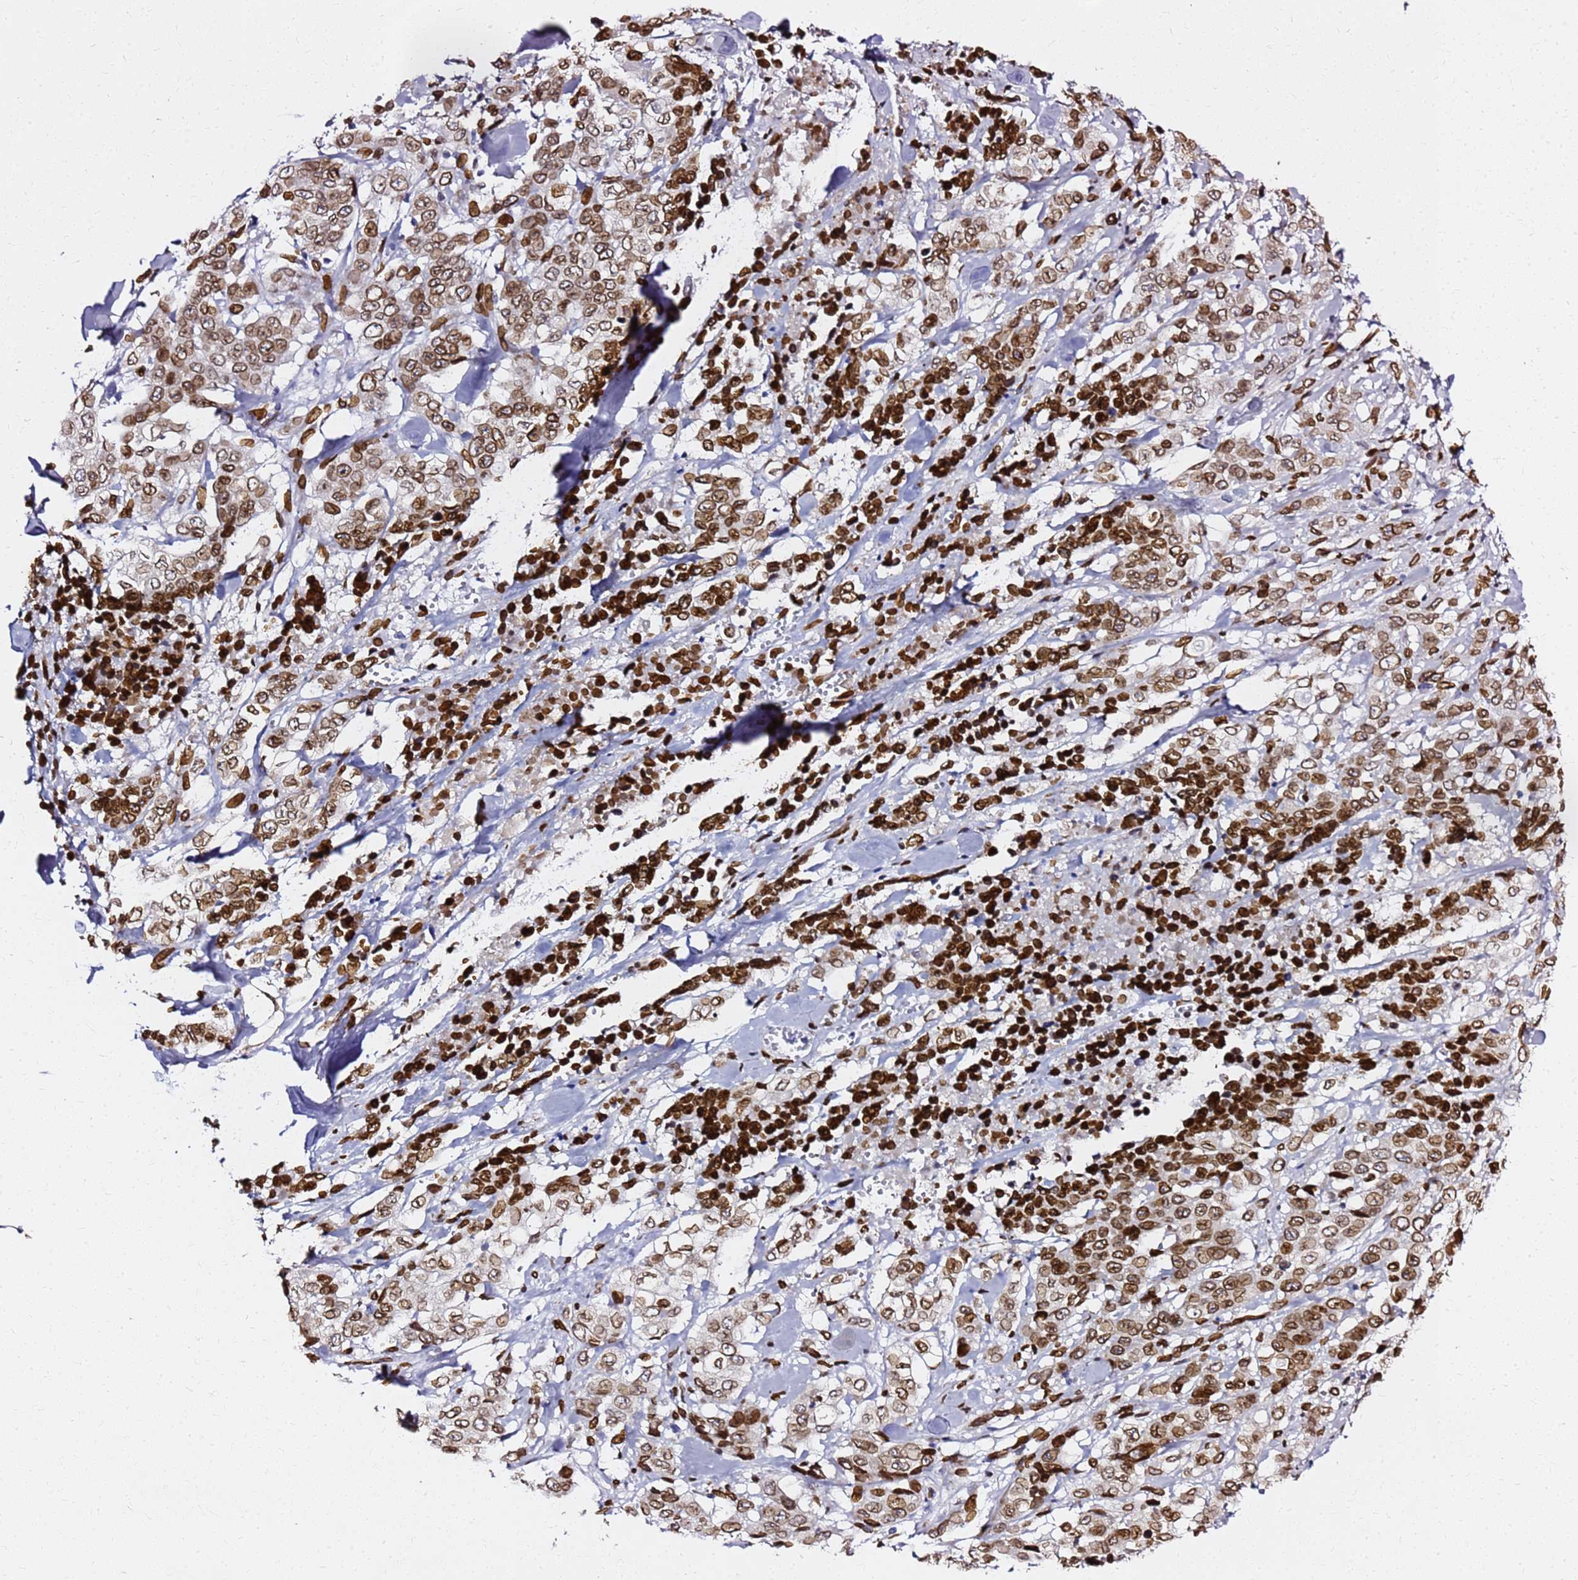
{"staining": {"intensity": "moderate", "quantity": ">75%", "location": "cytoplasmic/membranous,nuclear"}, "tissue": "stomach cancer", "cell_type": "Tumor cells", "image_type": "cancer", "snomed": [{"axis": "morphology", "description": "Adenocarcinoma, NOS"}, {"axis": "topography", "description": "Stomach, upper"}], "caption": "Approximately >75% of tumor cells in human stomach adenocarcinoma display moderate cytoplasmic/membranous and nuclear protein staining as visualized by brown immunohistochemical staining.", "gene": "C6orf141", "patient": {"sex": "male", "age": 62}}